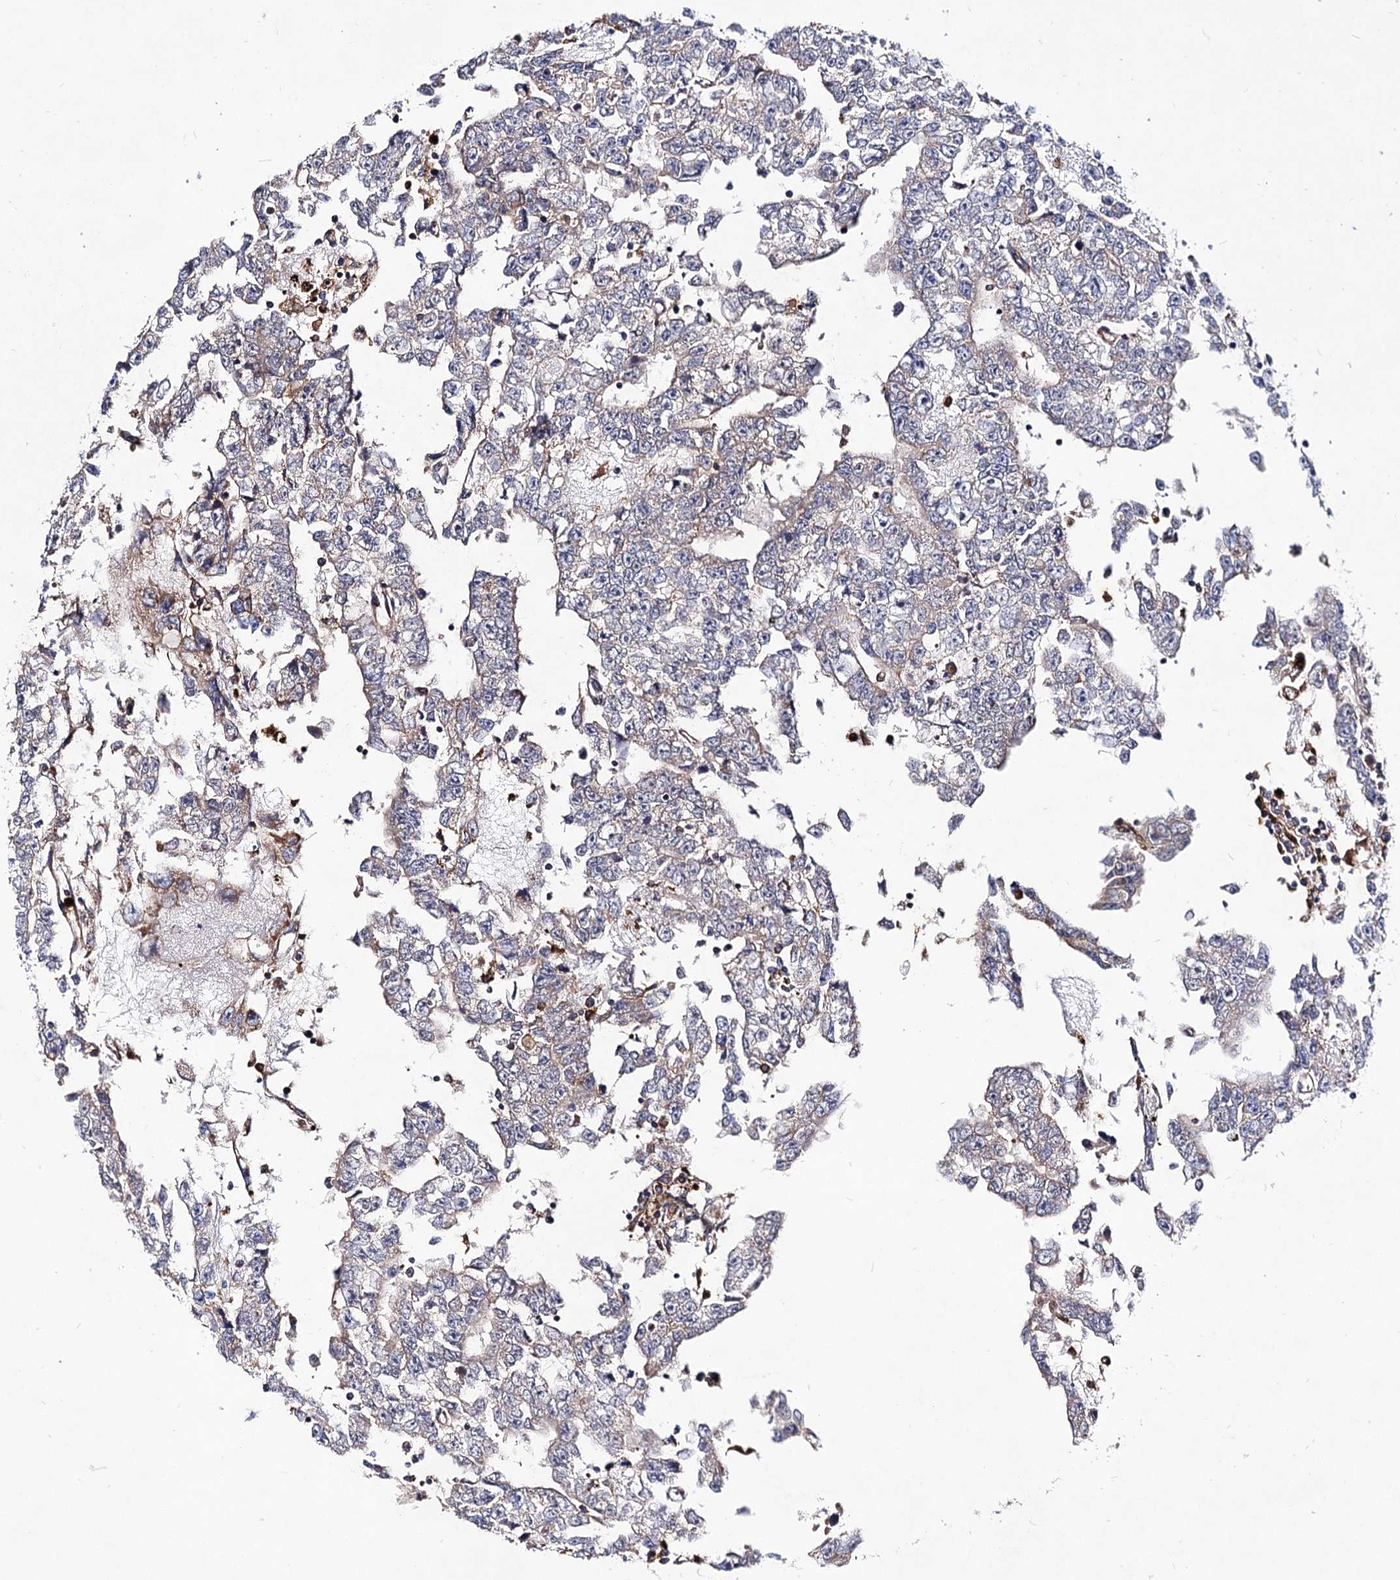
{"staining": {"intensity": "weak", "quantity": "<25%", "location": "cytoplasmic/membranous"}, "tissue": "testis cancer", "cell_type": "Tumor cells", "image_type": "cancer", "snomed": [{"axis": "morphology", "description": "Carcinoma, Embryonal, NOS"}, {"axis": "topography", "description": "Testis"}], "caption": "IHC of testis cancer displays no staining in tumor cells. Nuclei are stained in blue.", "gene": "ACAD9", "patient": {"sex": "male", "age": 25}}